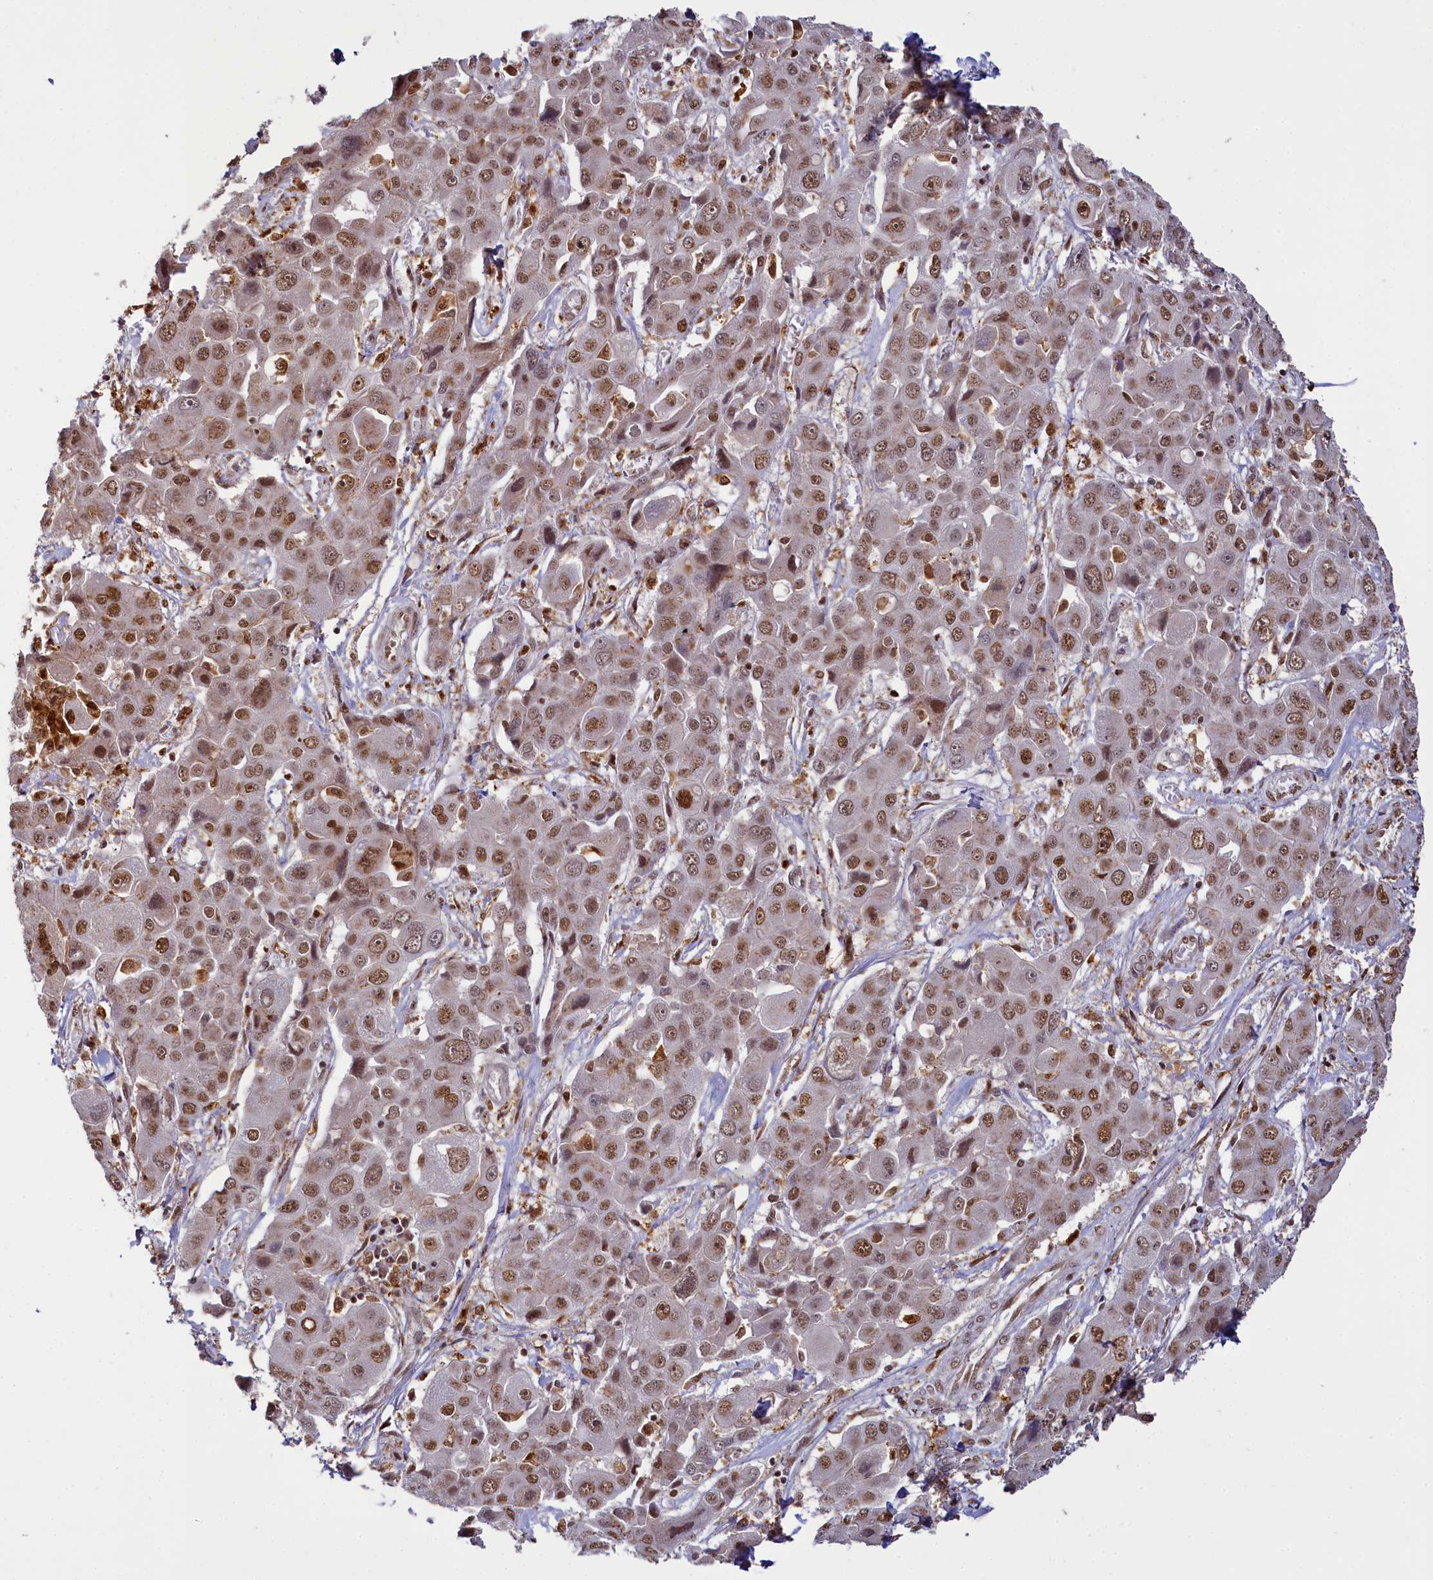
{"staining": {"intensity": "moderate", "quantity": ">75%", "location": "nuclear"}, "tissue": "liver cancer", "cell_type": "Tumor cells", "image_type": "cancer", "snomed": [{"axis": "morphology", "description": "Cholangiocarcinoma"}, {"axis": "topography", "description": "Liver"}], "caption": "Liver cancer (cholangiocarcinoma) tissue shows moderate nuclear staining in approximately >75% of tumor cells", "gene": "PPHLN1", "patient": {"sex": "male", "age": 67}}